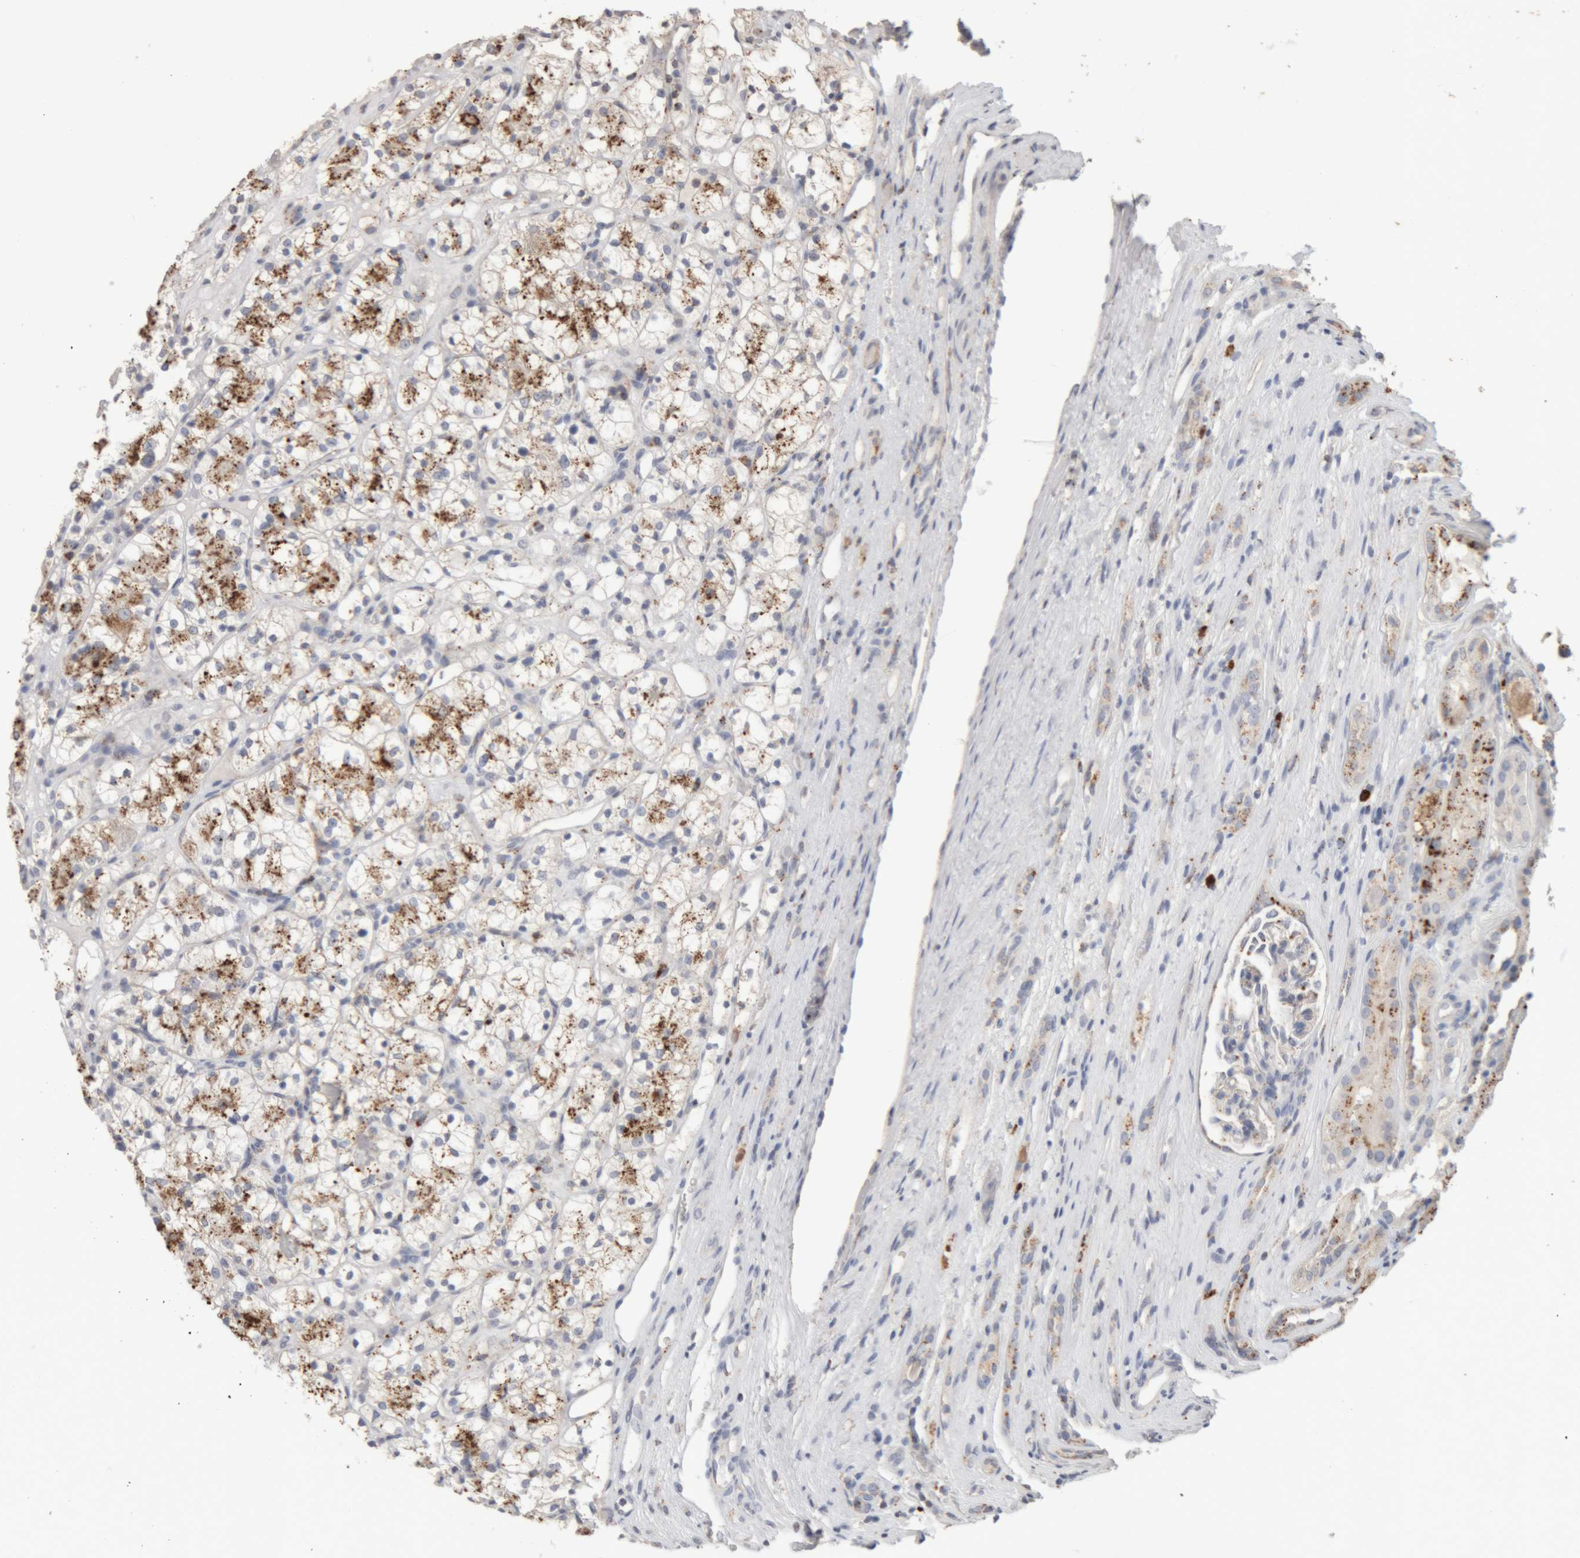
{"staining": {"intensity": "moderate", "quantity": "25%-75%", "location": "cytoplasmic/membranous"}, "tissue": "renal cancer", "cell_type": "Tumor cells", "image_type": "cancer", "snomed": [{"axis": "morphology", "description": "Adenocarcinoma, NOS"}, {"axis": "topography", "description": "Kidney"}], "caption": "Tumor cells reveal moderate cytoplasmic/membranous staining in about 25%-75% of cells in renal cancer.", "gene": "ARSA", "patient": {"sex": "female", "age": 60}}